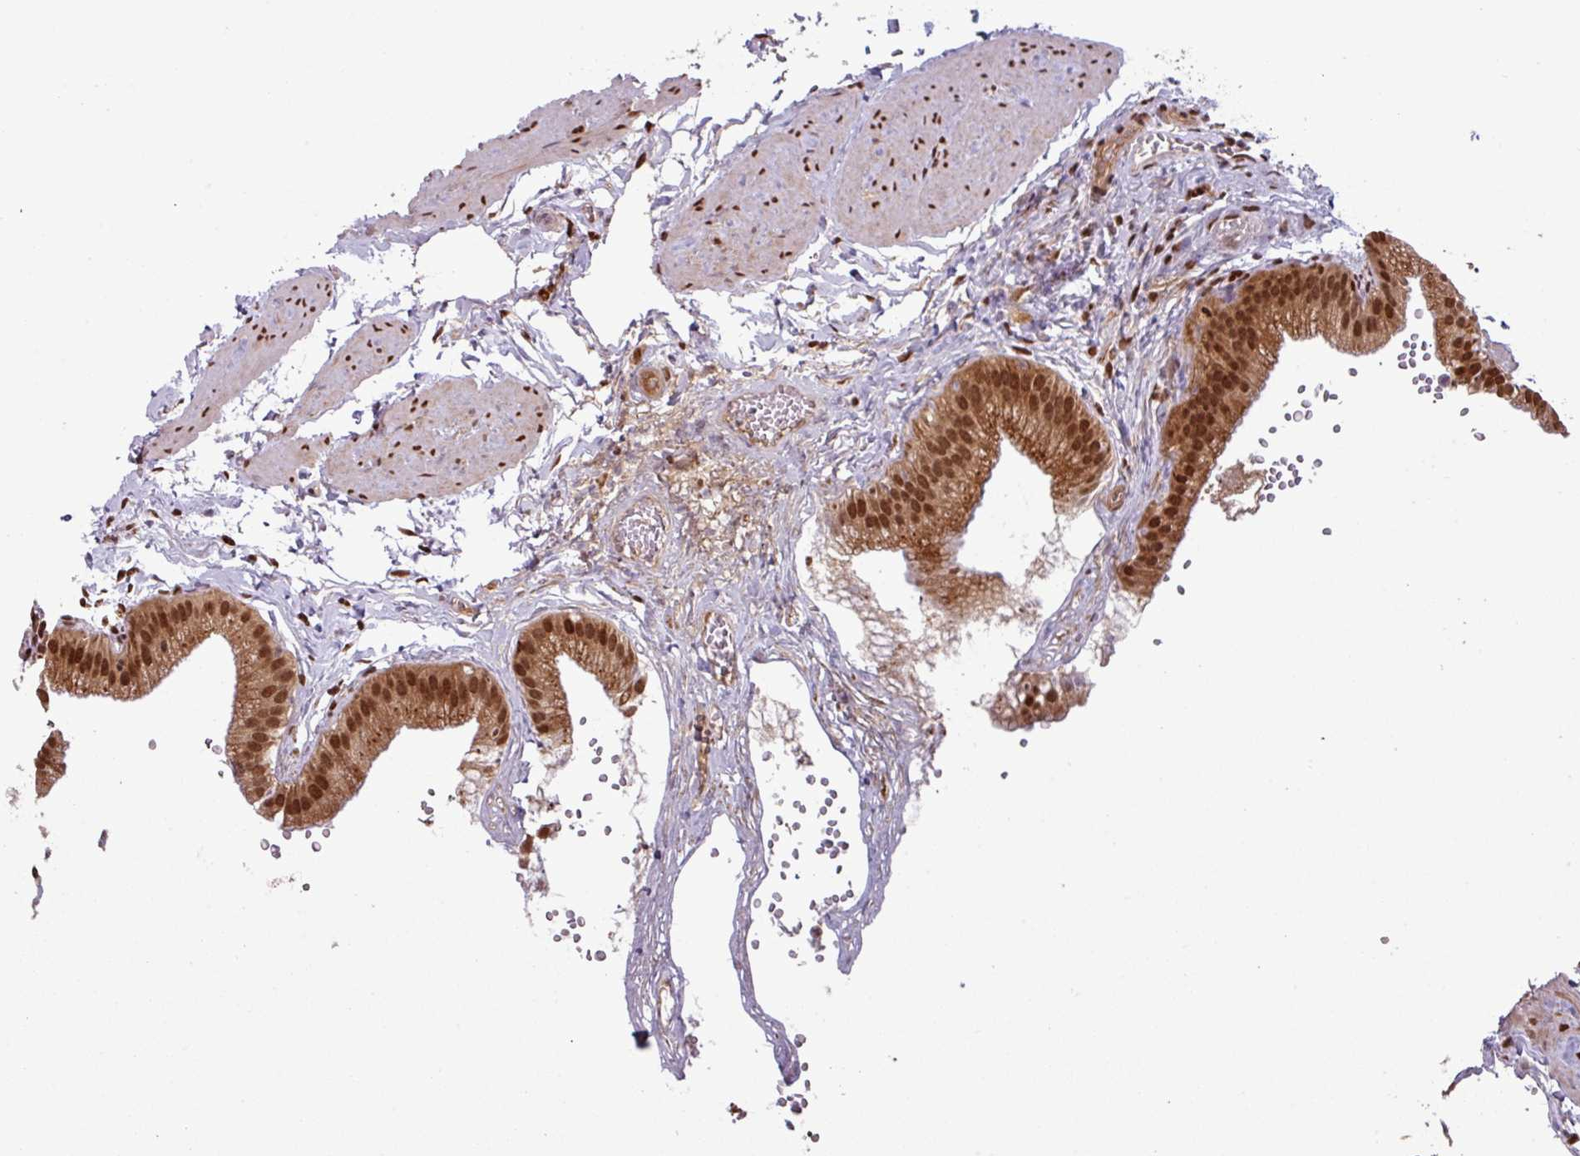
{"staining": {"intensity": "moderate", "quantity": ">75%", "location": "cytoplasmic/membranous,nuclear"}, "tissue": "gallbladder", "cell_type": "Glandular cells", "image_type": "normal", "snomed": [{"axis": "morphology", "description": "Normal tissue, NOS"}, {"axis": "topography", "description": "Gallbladder"}], "caption": "Protein expression analysis of normal gallbladder demonstrates moderate cytoplasmic/membranous,nuclear staining in about >75% of glandular cells. (IHC, brightfield microscopy, high magnification).", "gene": "NOB1", "patient": {"sex": "female", "age": 54}}